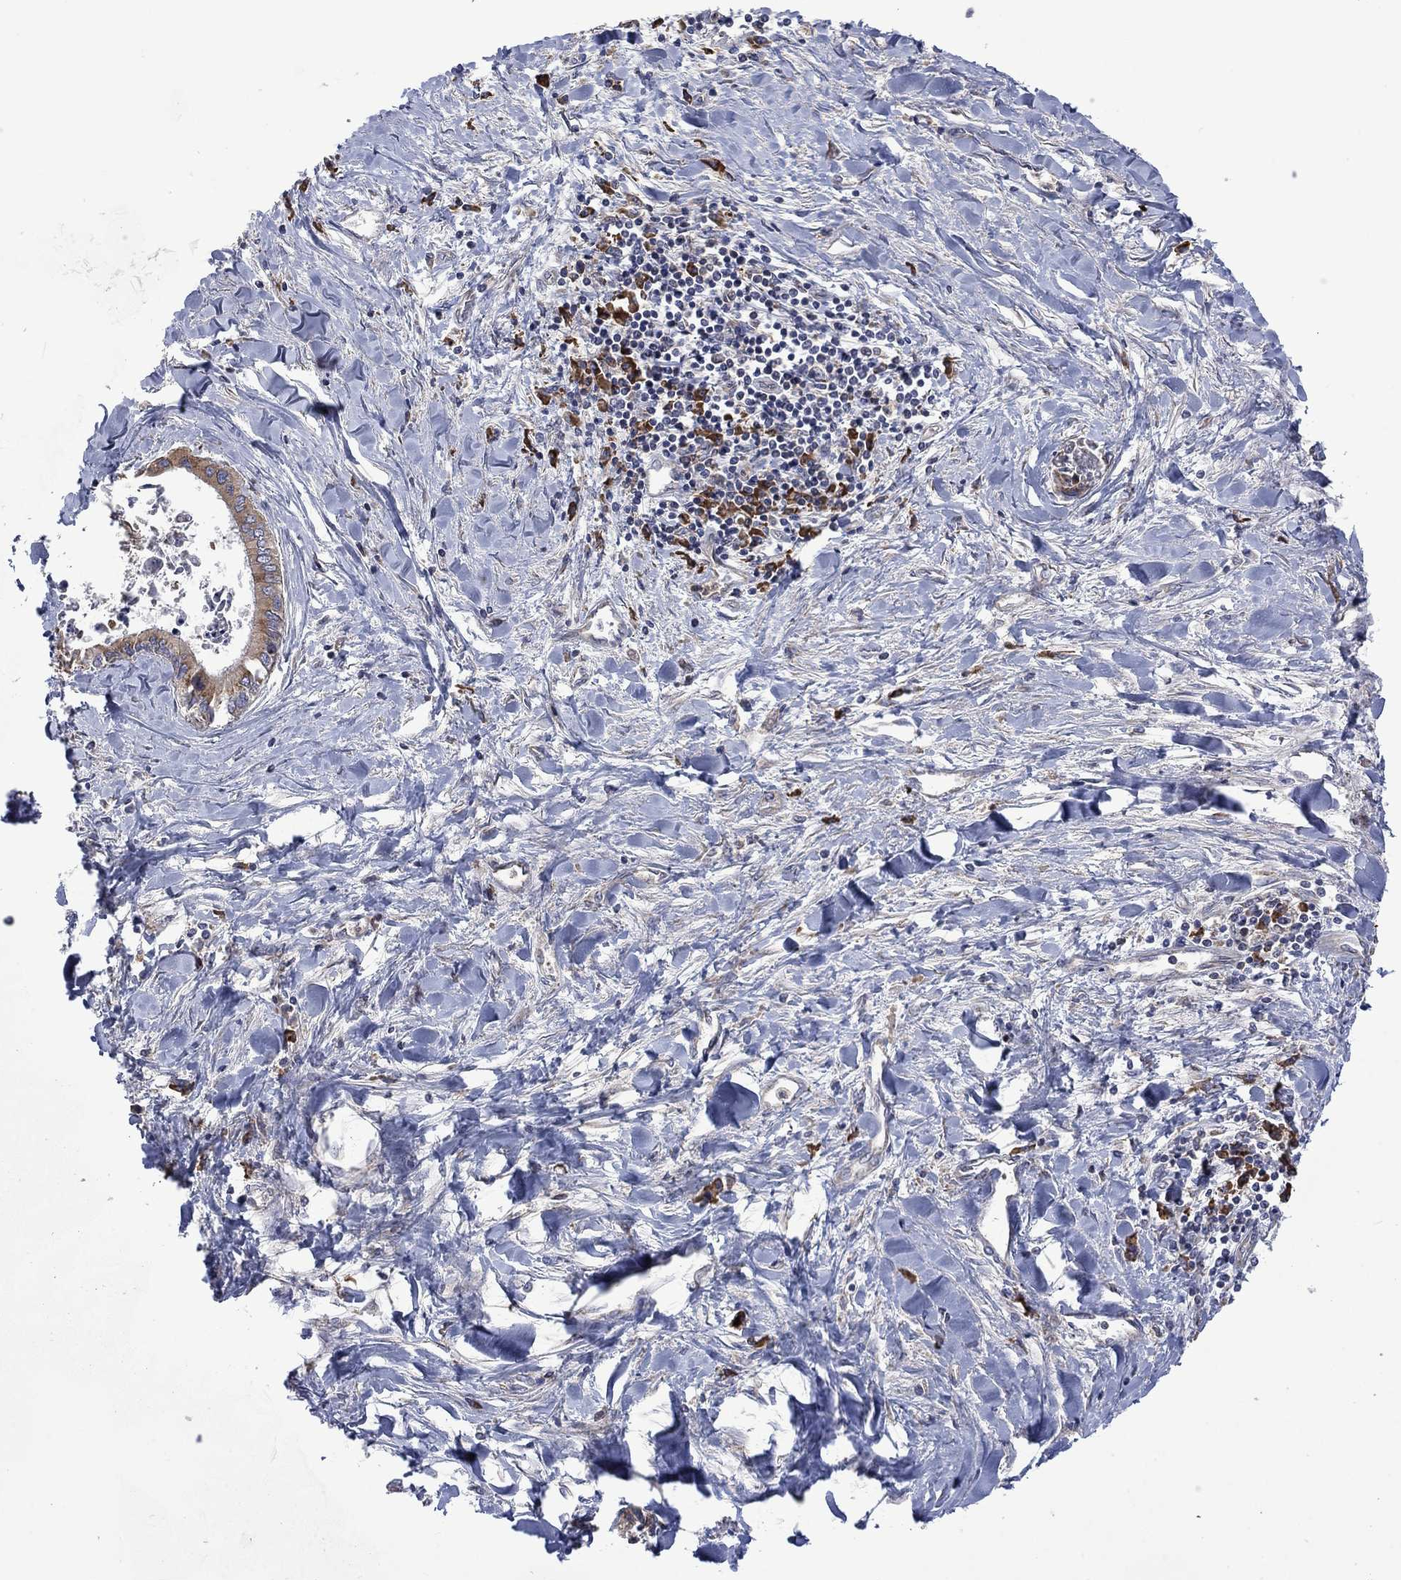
{"staining": {"intensity": "strong", "quantity": "25%-75%", "location": "cytoplasmic/membranous"}, "tissue": "liver cancer", "cell_type": "Tumor cells", "image_type": "cancer", "snomed": [{"axis": "morphology", "description": "Cholangiocarcinoma"}, {"axis": "topography", "description": "Liver"}], "caption": "Strong cytoplasmic/membranous expression for a protein is appreciated in about 25%-75% of tumor cells of liver cancer (cholangiocarcinoma) using immunohistochemistry (IHC).", "gene": "FURIN", "patient": {"sex": "male", "age": 66}}